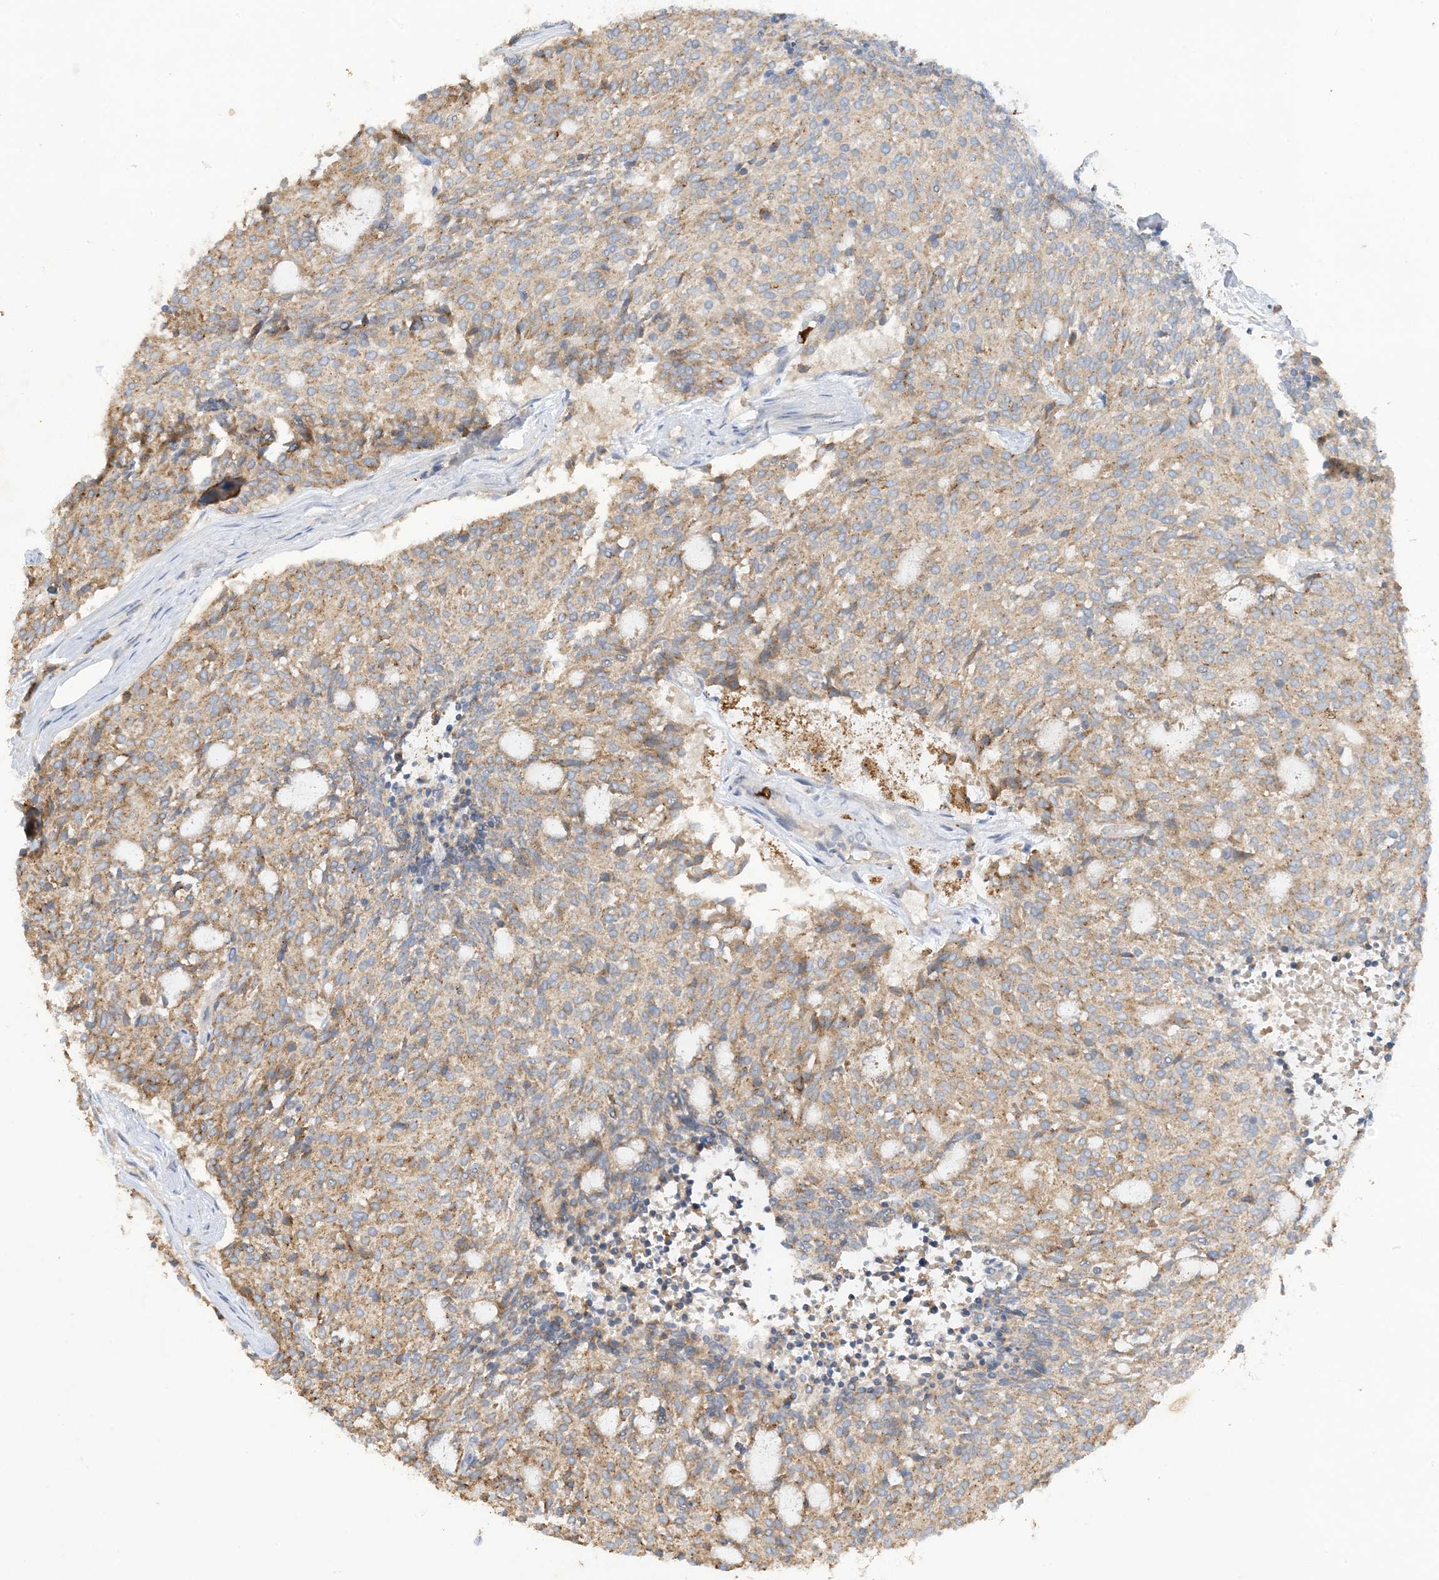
{"staining": {"intensity": "moderate", "quantity": ">75%", "location": "cytoplasmic/membranous"}, "tissue": "carcinoid", "cell_type": "Tumor cells", "image_type": "cancer", "snomed": [{"axis": "morphology", "description": "Carcinoid, malignant, NOS"}, {"axis": "topography", "description": "Pancreas"}], "caption": "Moderate cytoplasmic/membranous staining is present in about >75% of tumor cells in carcinoid. (IHC, brightfield microscopy, high magnification).", "gene": "DPP9", "patient": {"sex": "female", "age": 54}}